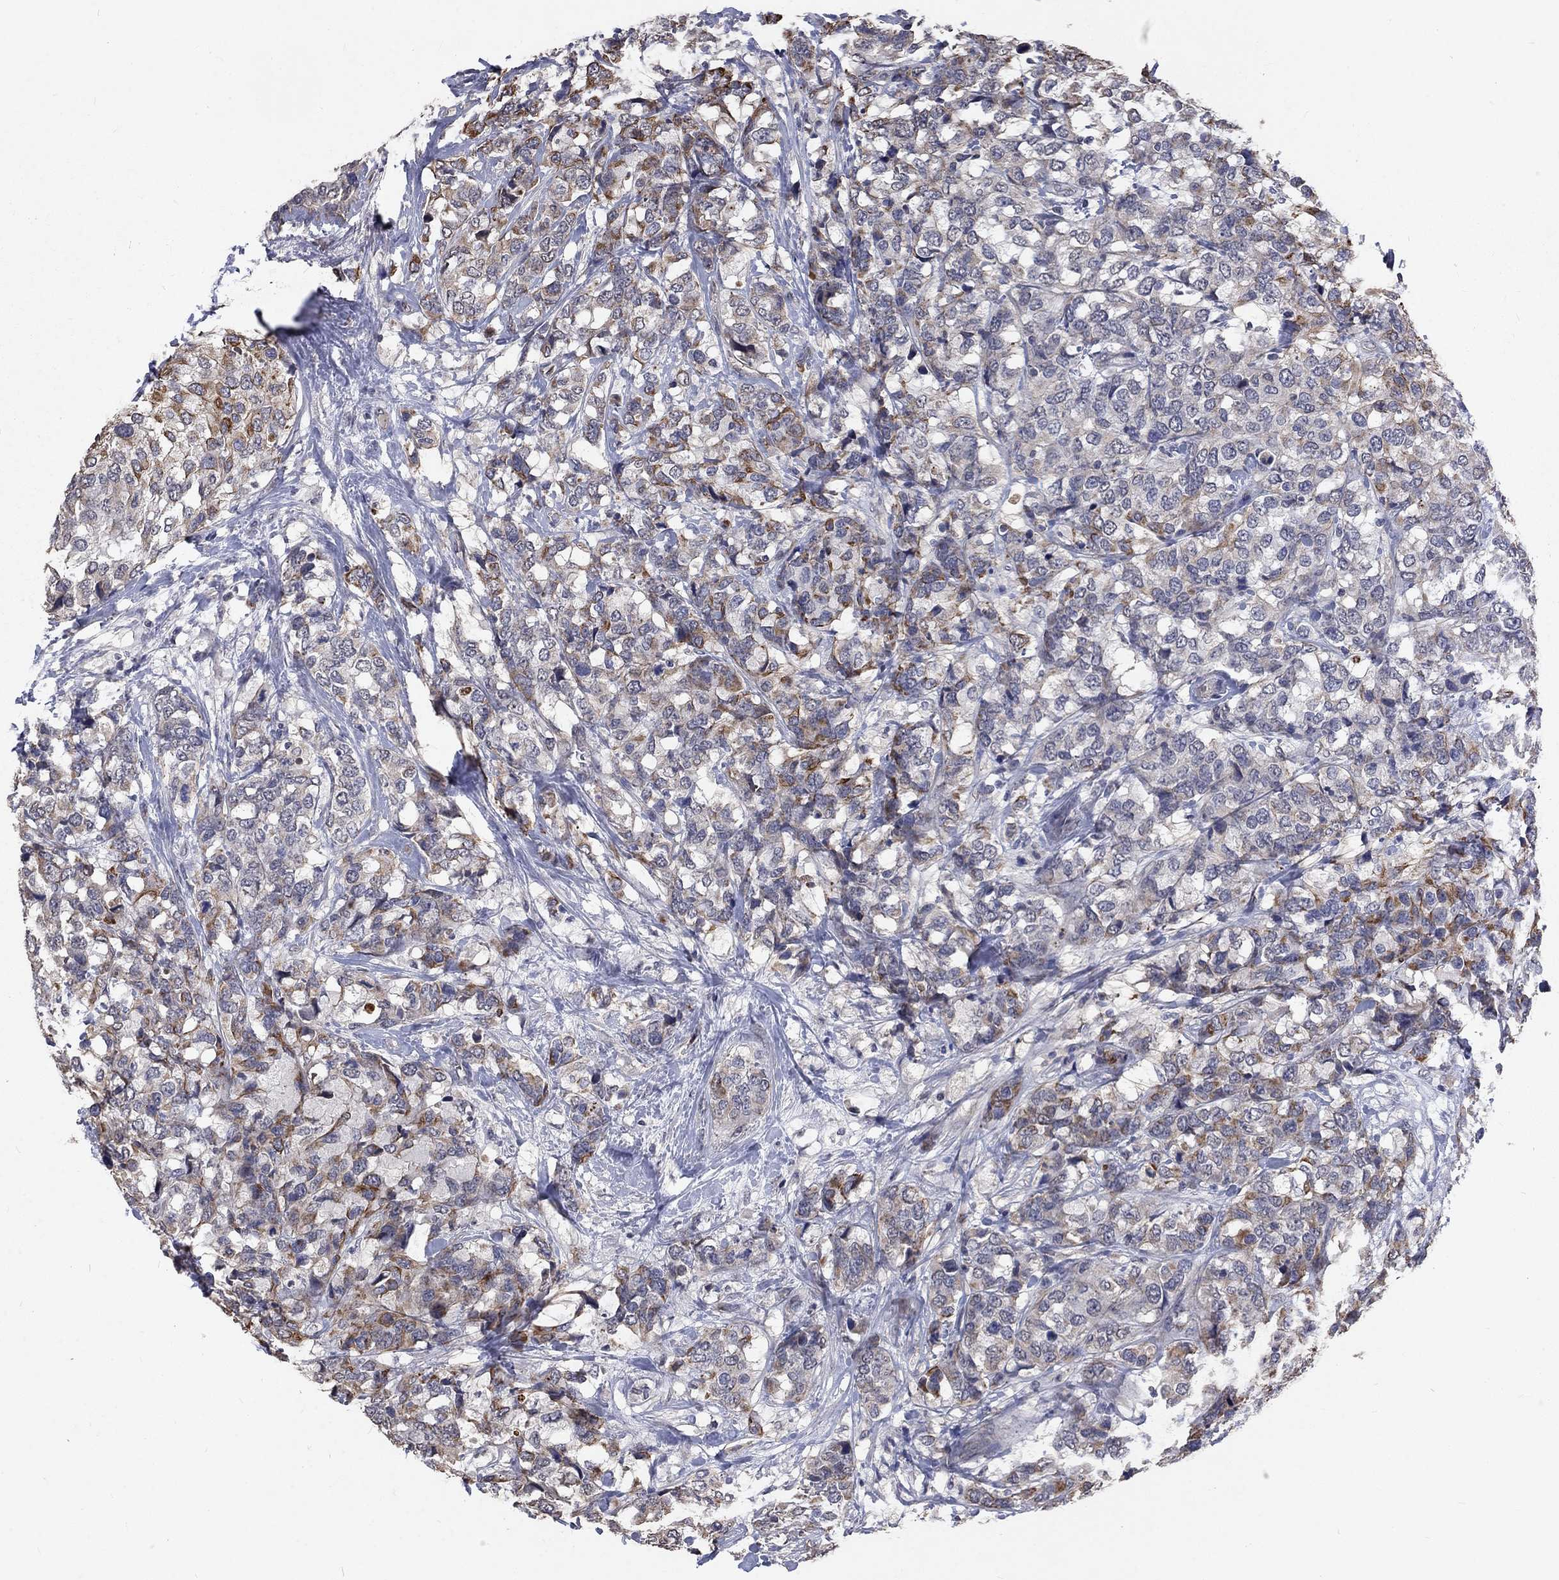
{"staining": {"intensity": "moderate", "quantity": "<25%", "location": "cytoplasmic/membranous"}, "tissue": "breast cancer", "cell_type": "Tumor cells", "image_type": "cancer", "snomed": [{"axis": "morphology", "description": "Lobular carcinoma"}, {"axis": "topography", "description": "Breast"}], "caption": "High-power microscopy captured an immunohistochemistry micrograph of breast cancer, revealing moderate cytoplasmic/membranous expression in about <25% of tumor cells. (Stains: DAB in brown, nuclei in blue, Microscopy: brightfield microscopy at high magnification).", "gene": "CHST5", "patient": {"sex": "female", "age": 59}}